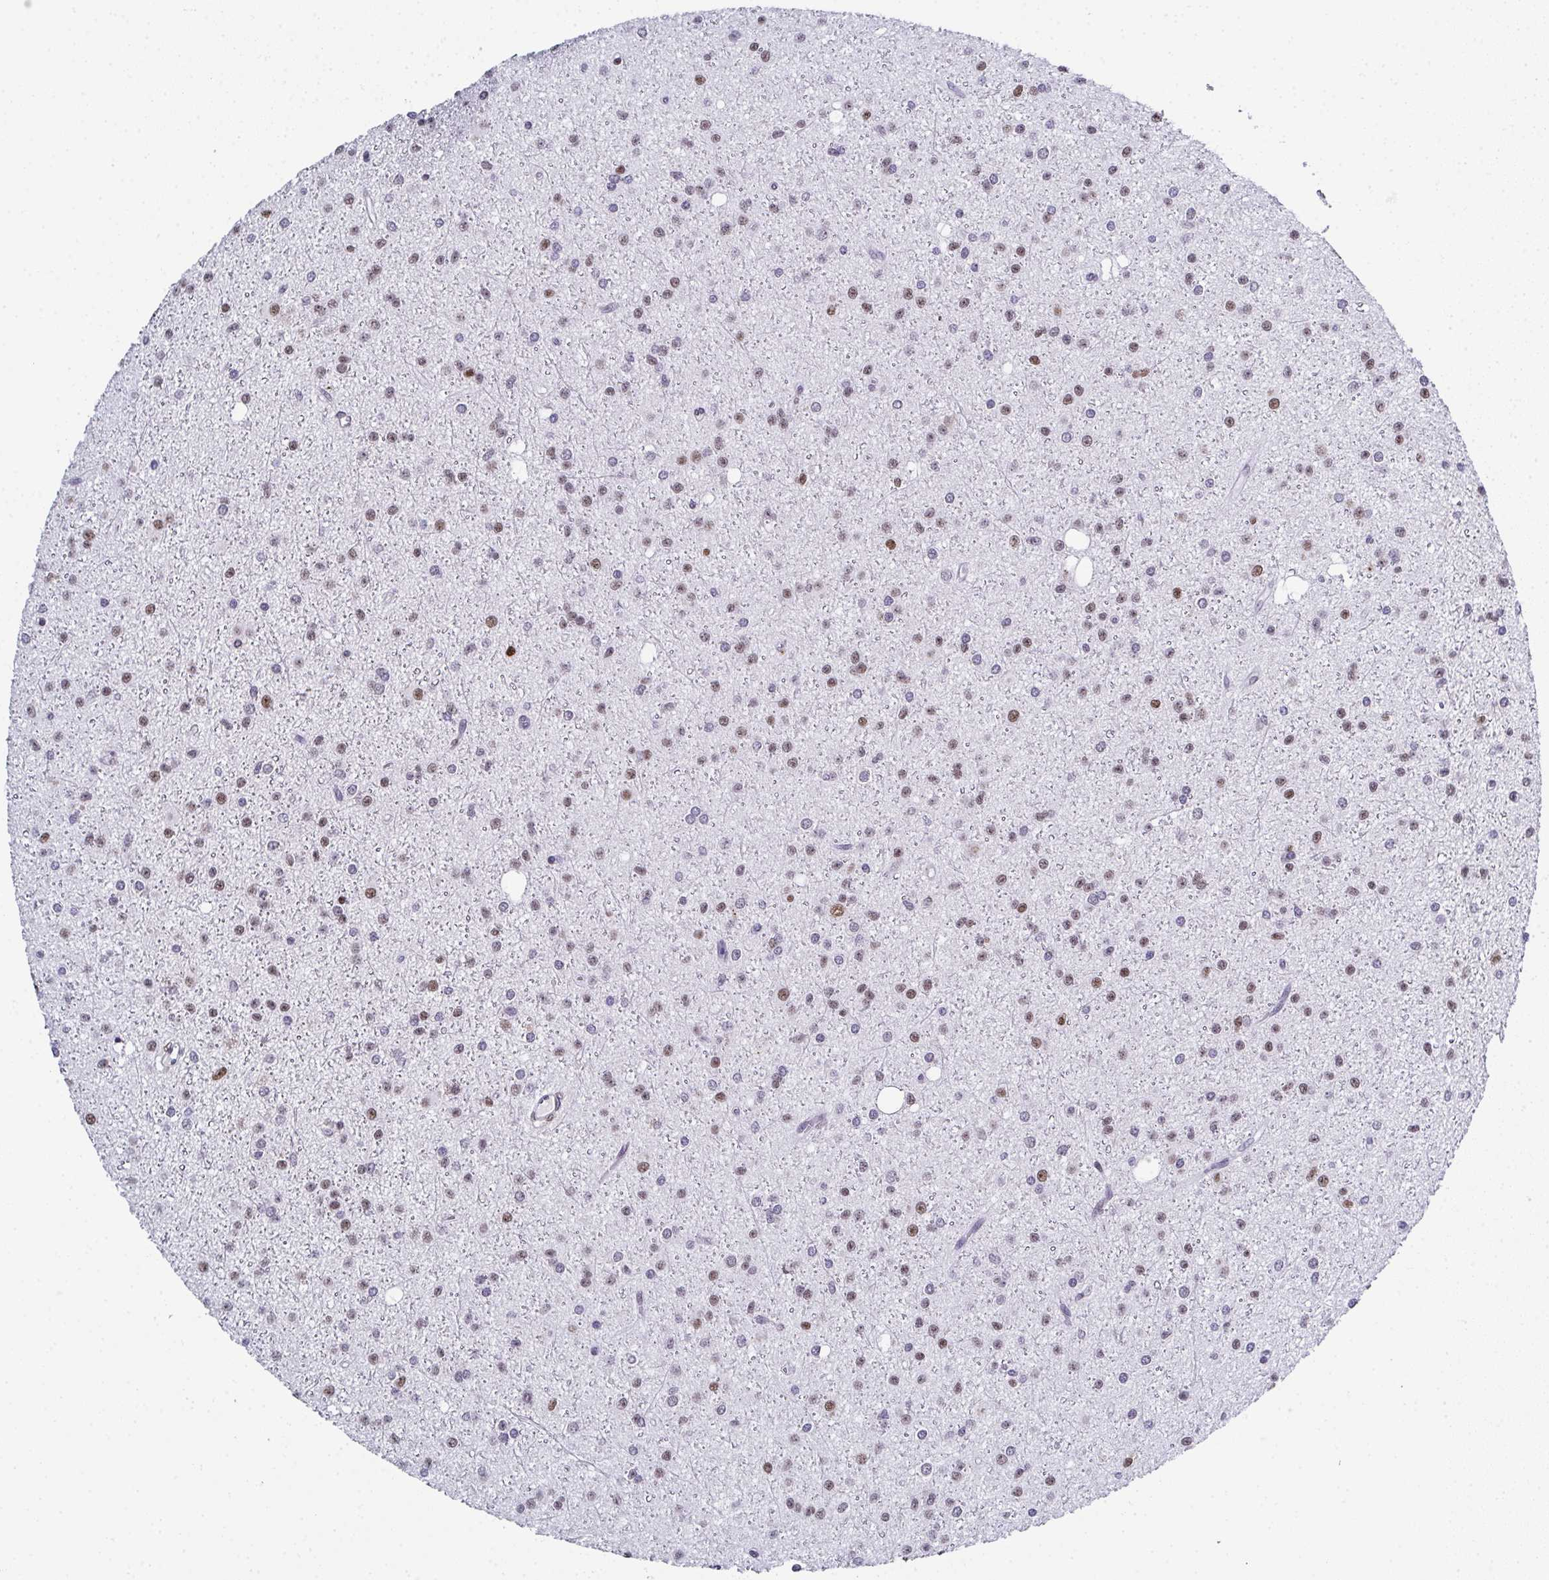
{"staining": {"intensity": "weak", "quantity": "25%-75%", "location": "nuclear"}, "tissue": "glioma", "cell_type": "Tumor cells", "image_type": "cancer", "snomed": [{"axis": "morphology", "description": "Glioma, malignant, Low grade"}, {"axis": "topography", "description": "Brain"}], "caption": "Protein expression analysis of human glioma reveals weak nuclear staining in about 25%-75% of tumor cells.", "gene": "RB1", "patient": {"sex": "male", "age": 27}}